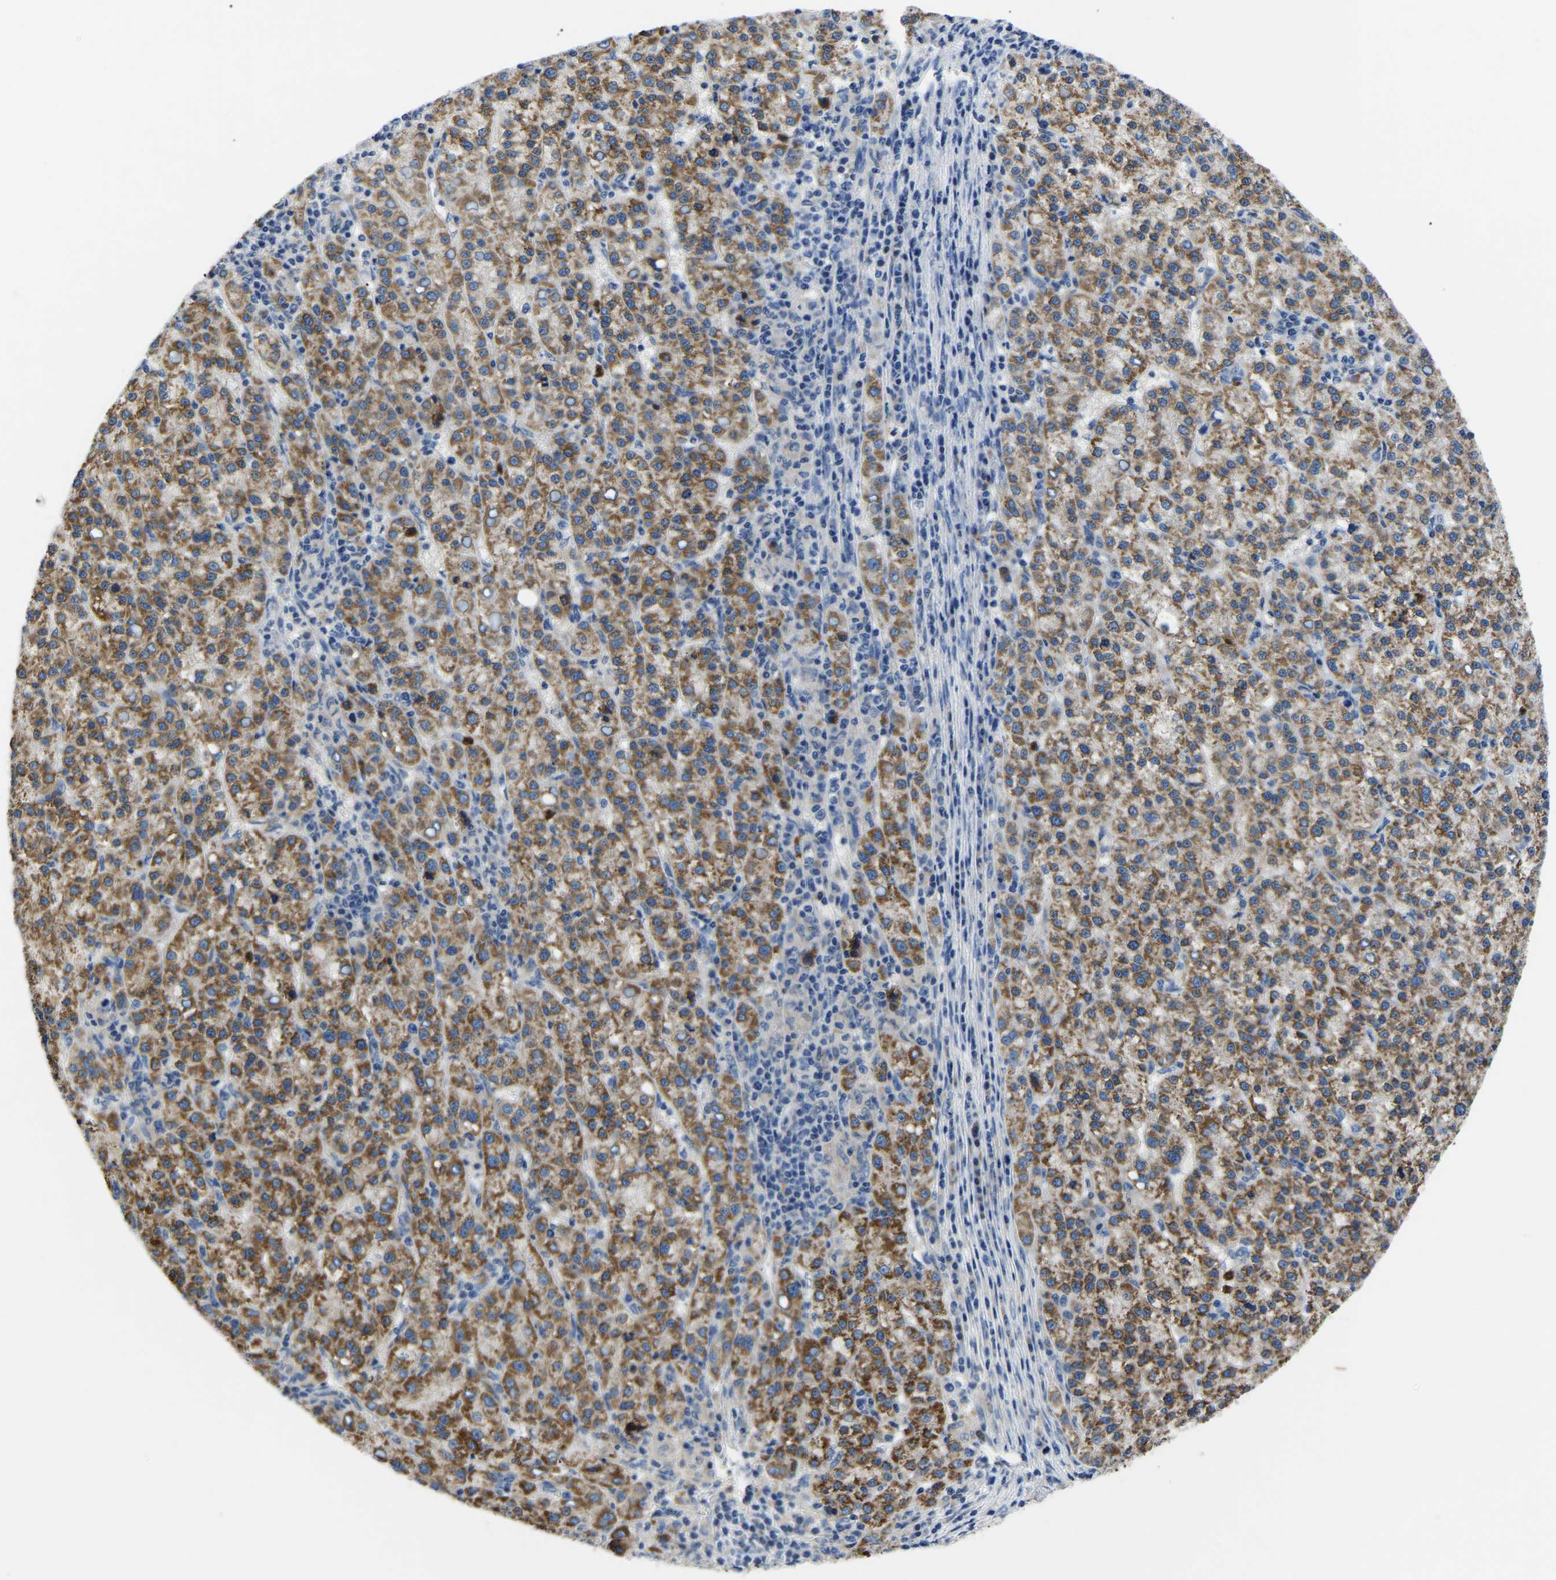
{"staining": {"intensity": "moderate", "quantity": ">75%", "location": "cytoplasmic/membranous"}, "tissue": "liver cancer", "cell_type": "Tumor cells", "image_type": "cancer", "snomed": [{"axis": "morphology", "description": "Carcinoma, Hepatocellular, NOS"}, {"axis": "topography", "description": "Liver"}], "caption": "A micrograph of hepatocellular carcinoma (liver) stained for a protein shows moderate cytoplasmic/membranous brown staining in tumor cells.", "gene": "TOR1B", "patient": {"sex": "female", "age": 58}}